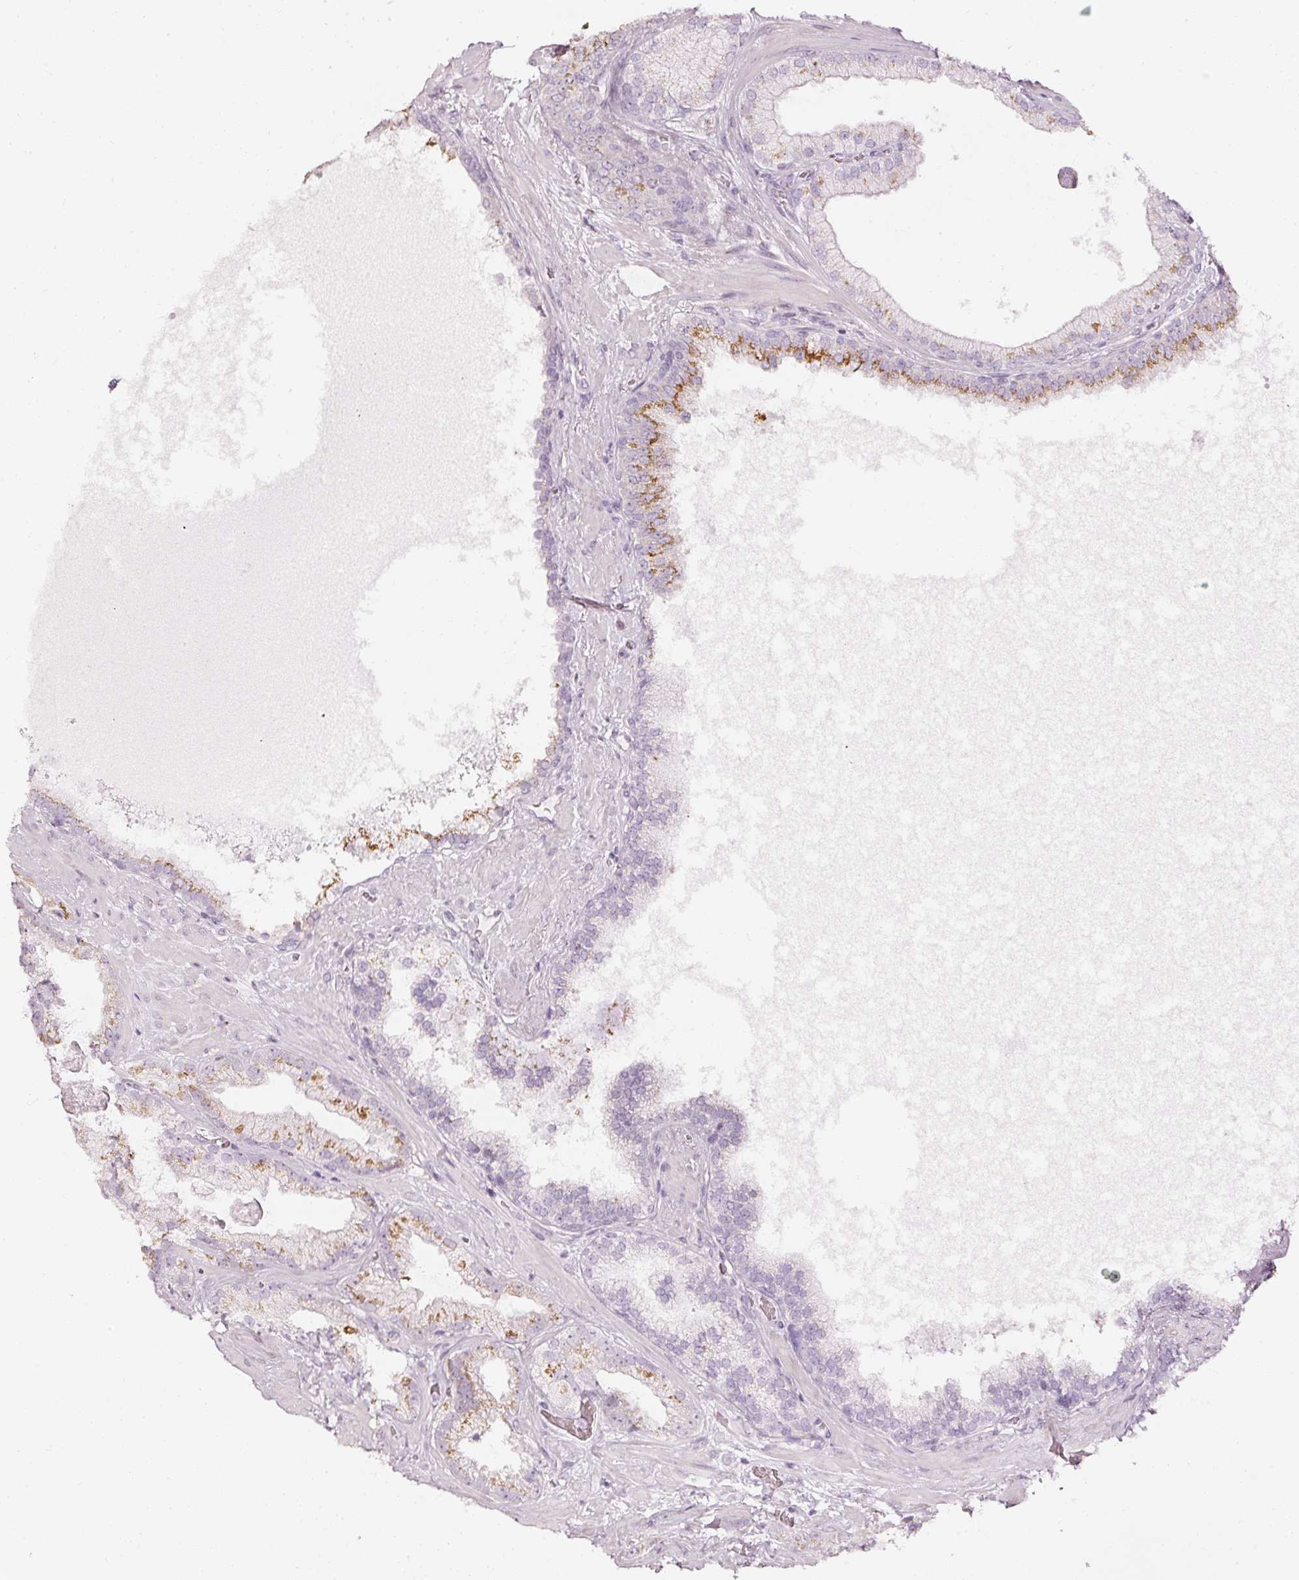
{"staining": {"intensity": "moderate", "quantity": "25%-75%", "location": "cytoplasmic/membranous"}, "tissue": "prostate cancer", "cell_type": "Tumor cells", "image_type": "cancer", "snomed": [{"axis": "morphology", "description": "Adenocarcinoma, High grade"}, {"axis": "topography", "description": "Prostate"}], "caption": "Moderate cytoplasmic/membranous staining for a protein is appreciated in about 25%-75% of tumor cells of prostate cancer using IHC.", "gene": "SDF4", "patient": {"sex": "male", "age": 68}}